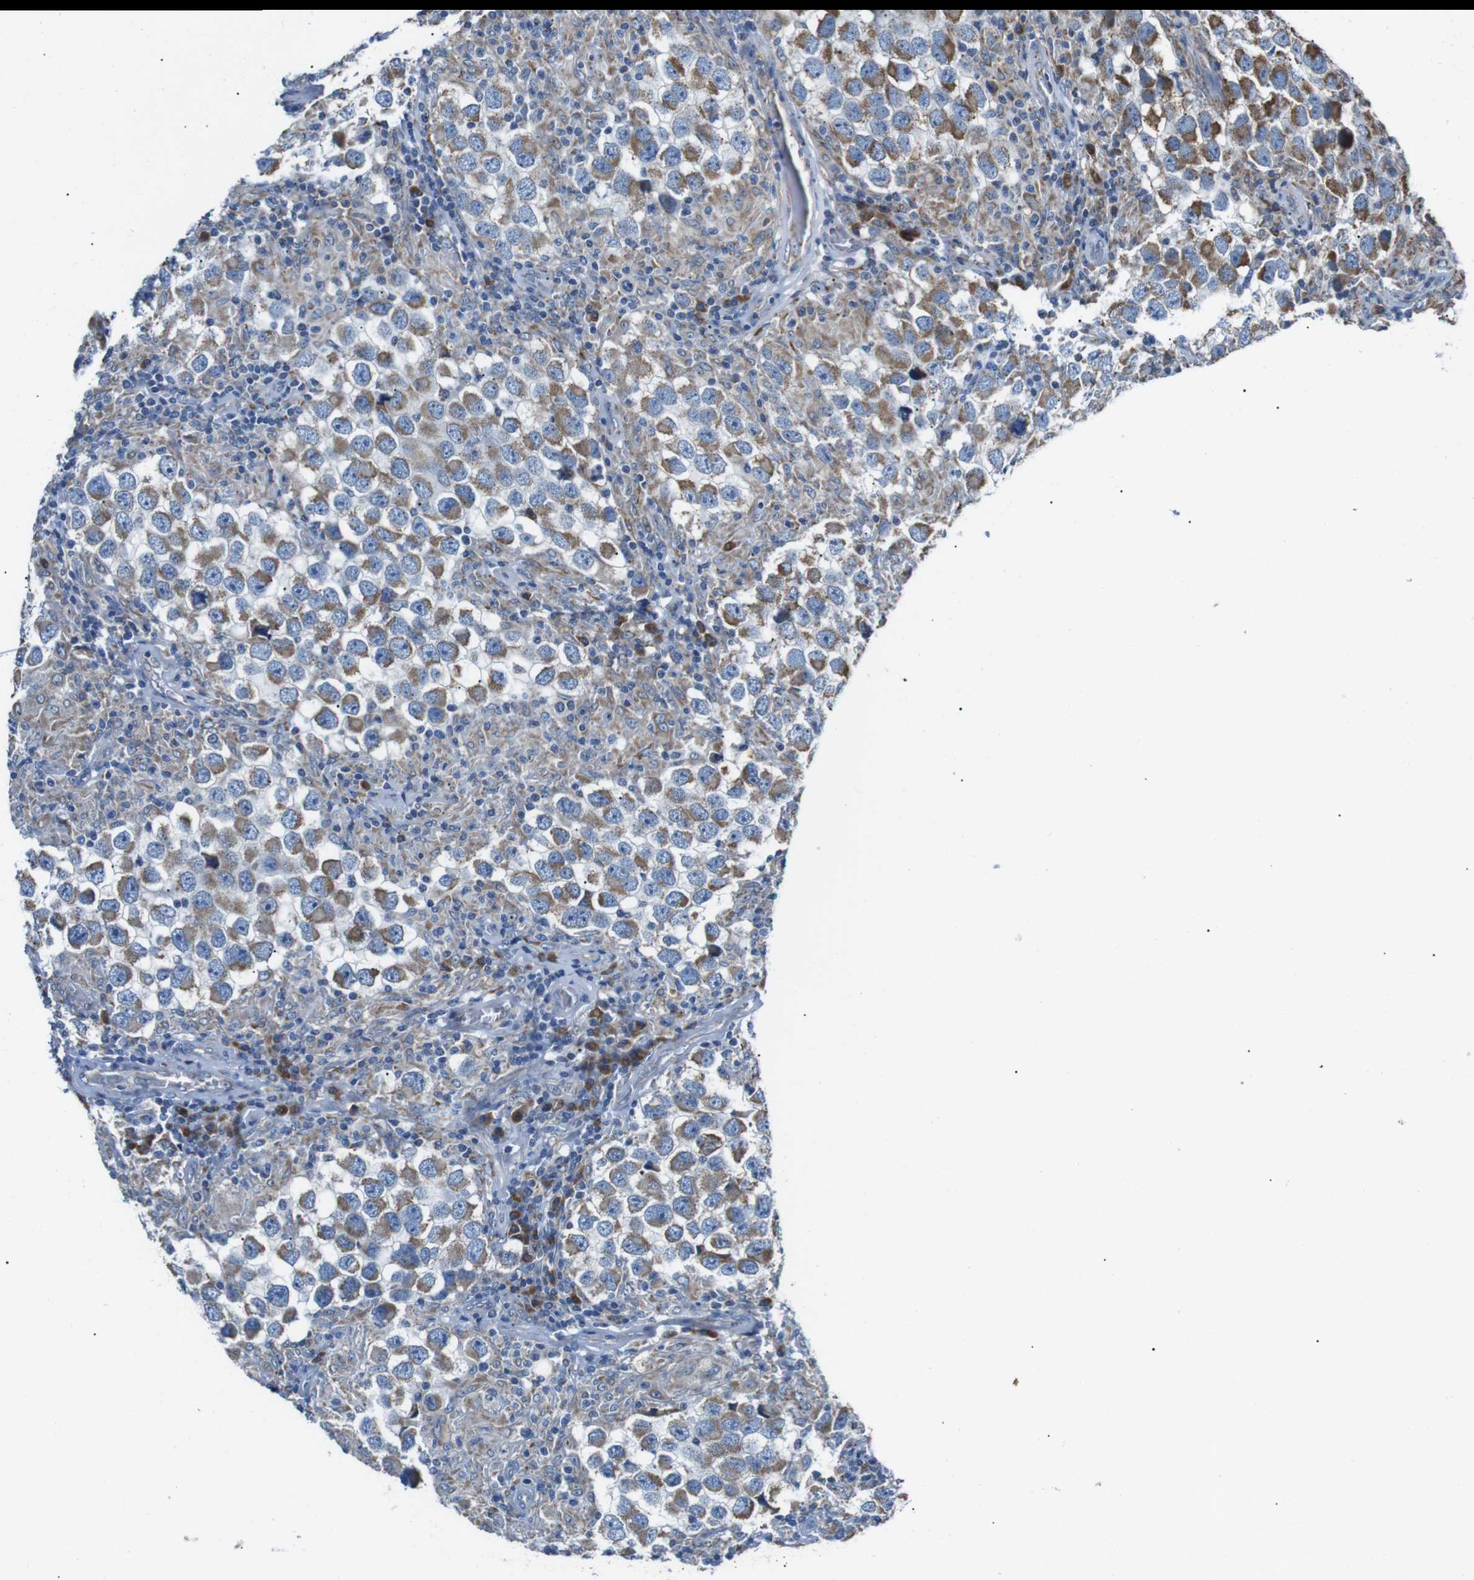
{"staining": {"intensity": "moderate", "quantity": ">75%", "location": "cytoplasmic/membranous"}, "tissue": "testis cancer", "cell_type": "Tumor cells", "image_type": "cancer", "snomed": [{"axis": "morphology", "description": "Carcinoma, Embryonal, NOS"}, {"axis": "topography", "description": "Testis"}], "caption": "Brown immunohistochemical staining in human testis cancer (embryonal carcinoma) displays moderate cytoplasmic/membranous expression in approximately >75% of tumor cells.", "gene": "CISD2", "patient": {"sex": "male", "age": 21}}